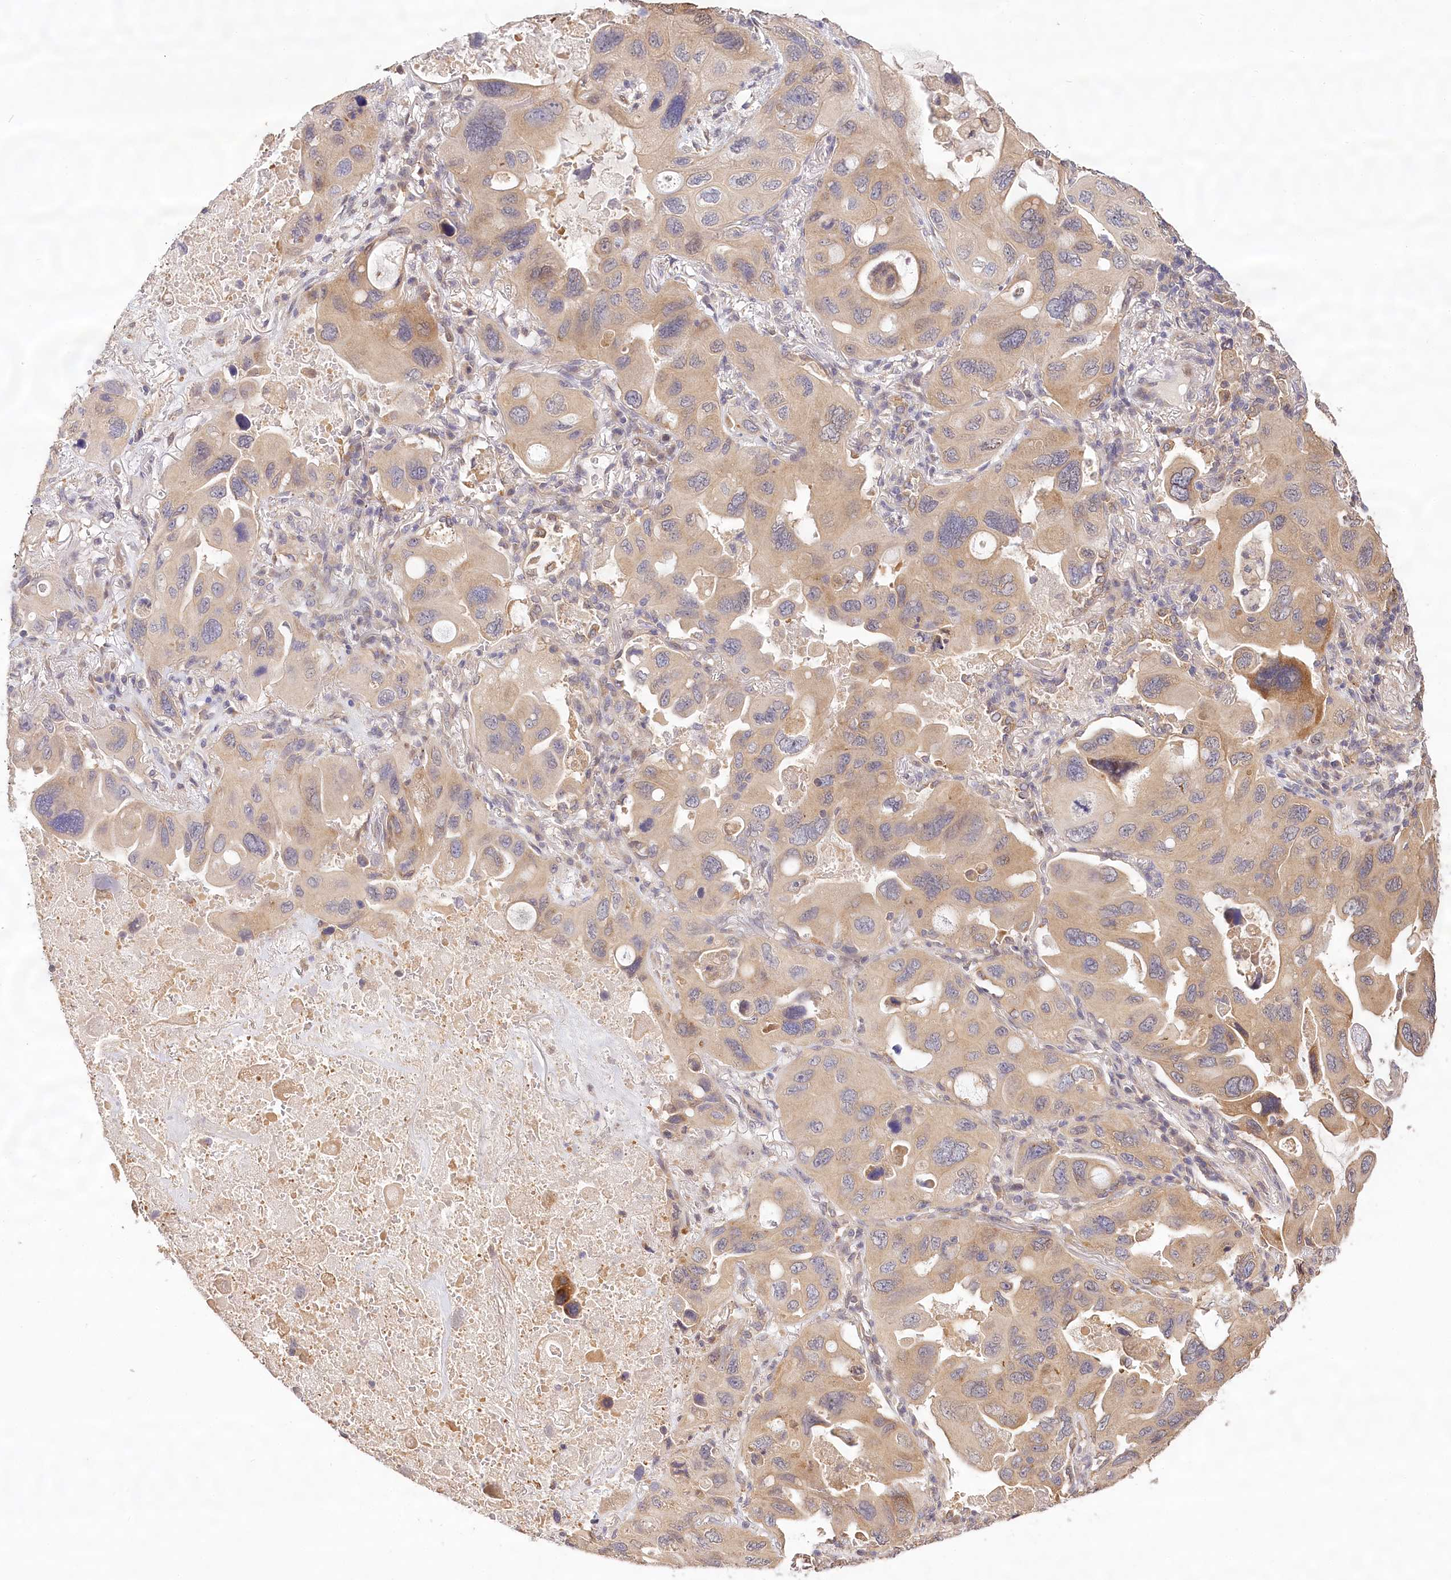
{"staining": {"intensity": "weak", "quantity": ">75%", "location": "cytoplasmic/membranous"}, "tissue": "lung cancer", "cell_type": "Tumor cells", "image_type": "cancer", "snomed": [{"axis": "morphology", "description": "Squamous cell carcinoma, NOS"}, {"axis": "topography", "description": "Lung"}], "caption": "IHC (DAB) staining of human lung squamous cell carcinoma displays weak cytoplasmic/membranous protein positivity in about >75% of tumor cells. Nuclei are stained in blue.", "gene": "LSS", "patient": {"sex": "female", "age": 73}}